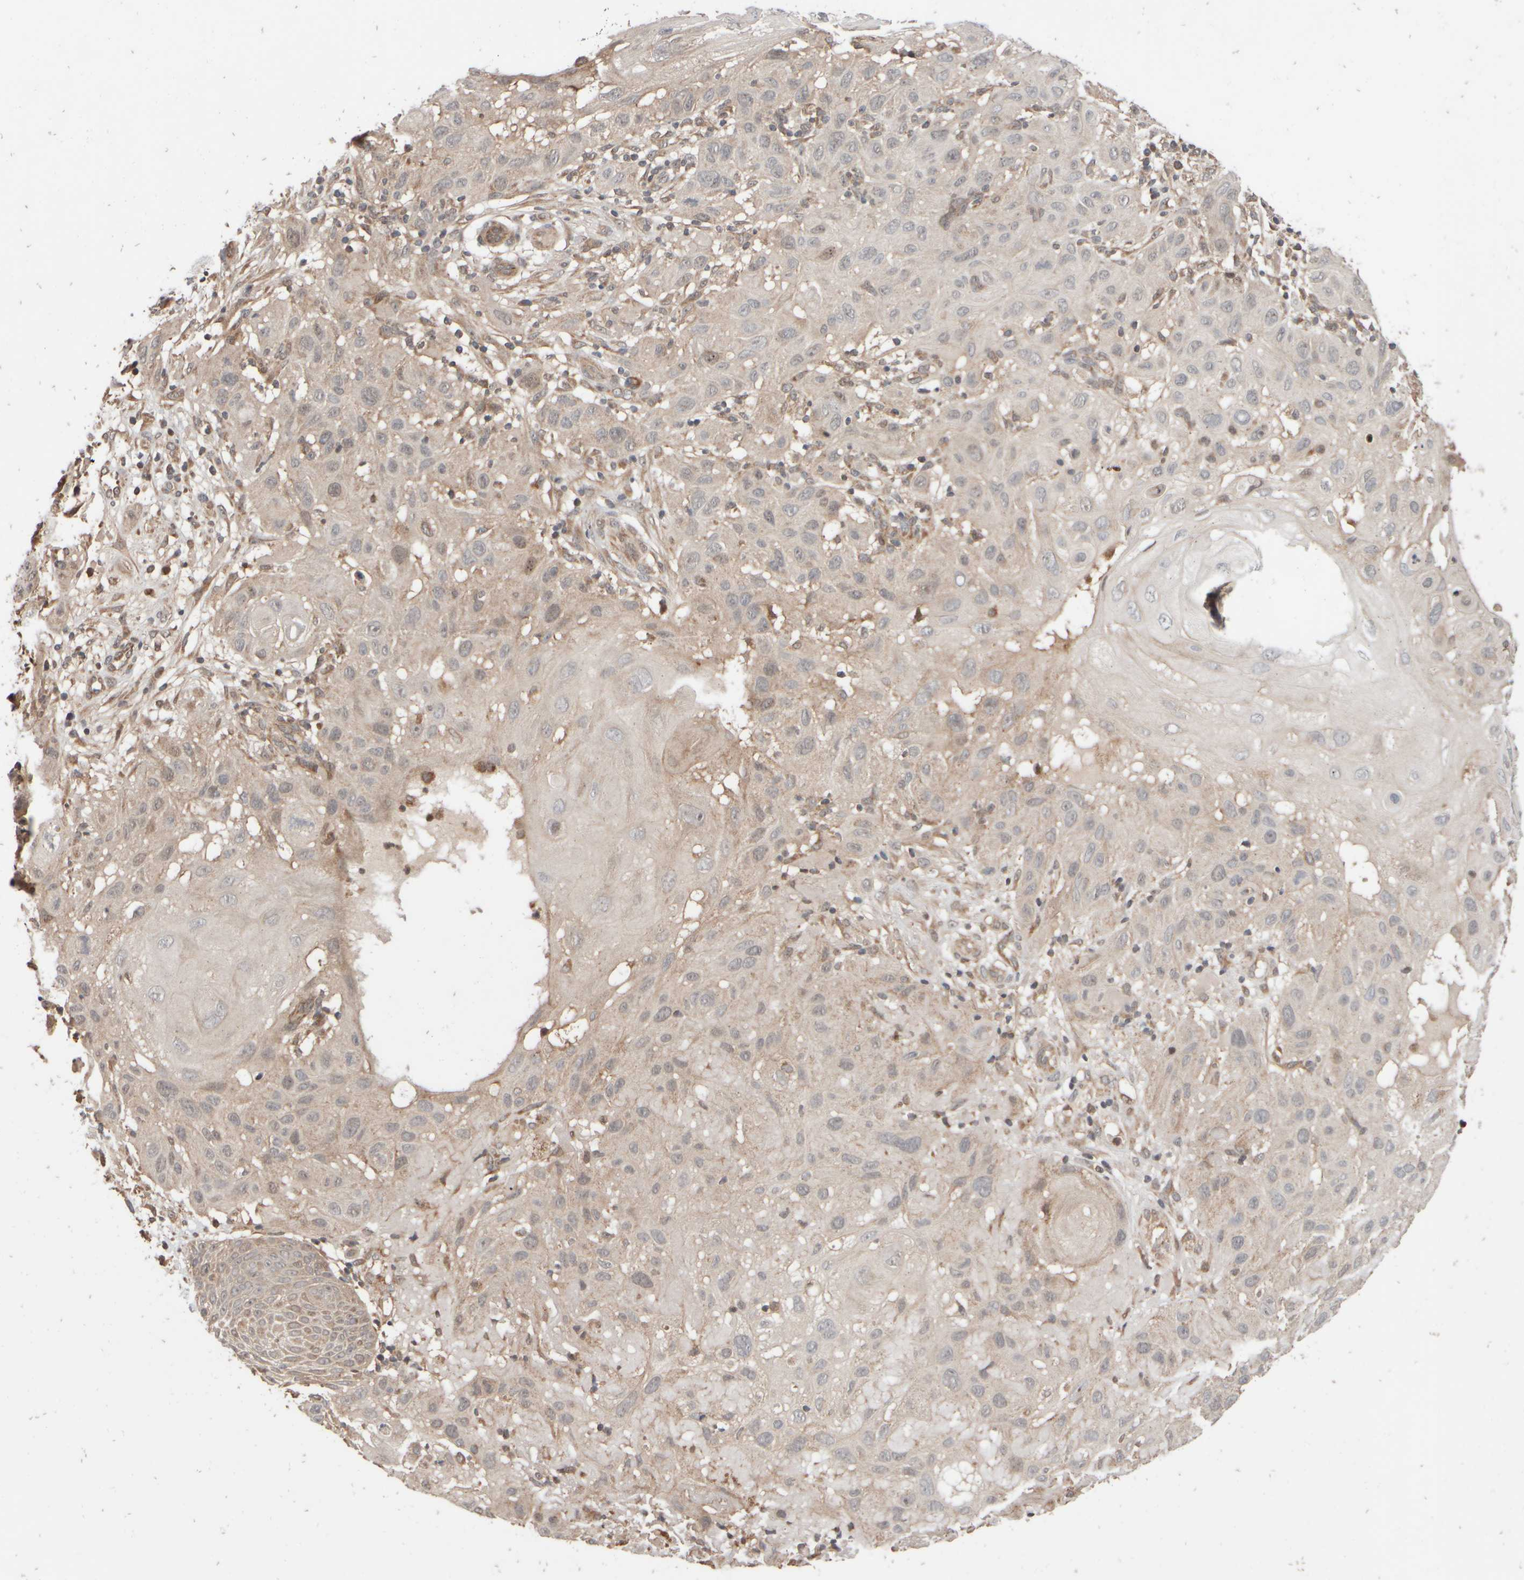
{"staining": {"intensity": "weak", "quantity": "<25%", "location": "cytoplasmic/membranous"}, "tissue": "skin cancer", "cell_type": "Tumor cells", "image_type": "cancer", "snomed": [{"axis": "morphology", "description": "Squamous cell carcinoma, NOS"}, {"axis": "topography", "description": "Skin"}], "caption": "A histopathology image of skin squamous cell carcinoma stained for a protein exhibits no brown staining in tumor cells.", "gene": "ABHD11", "patient": {"sex": "female", "age": 96}}